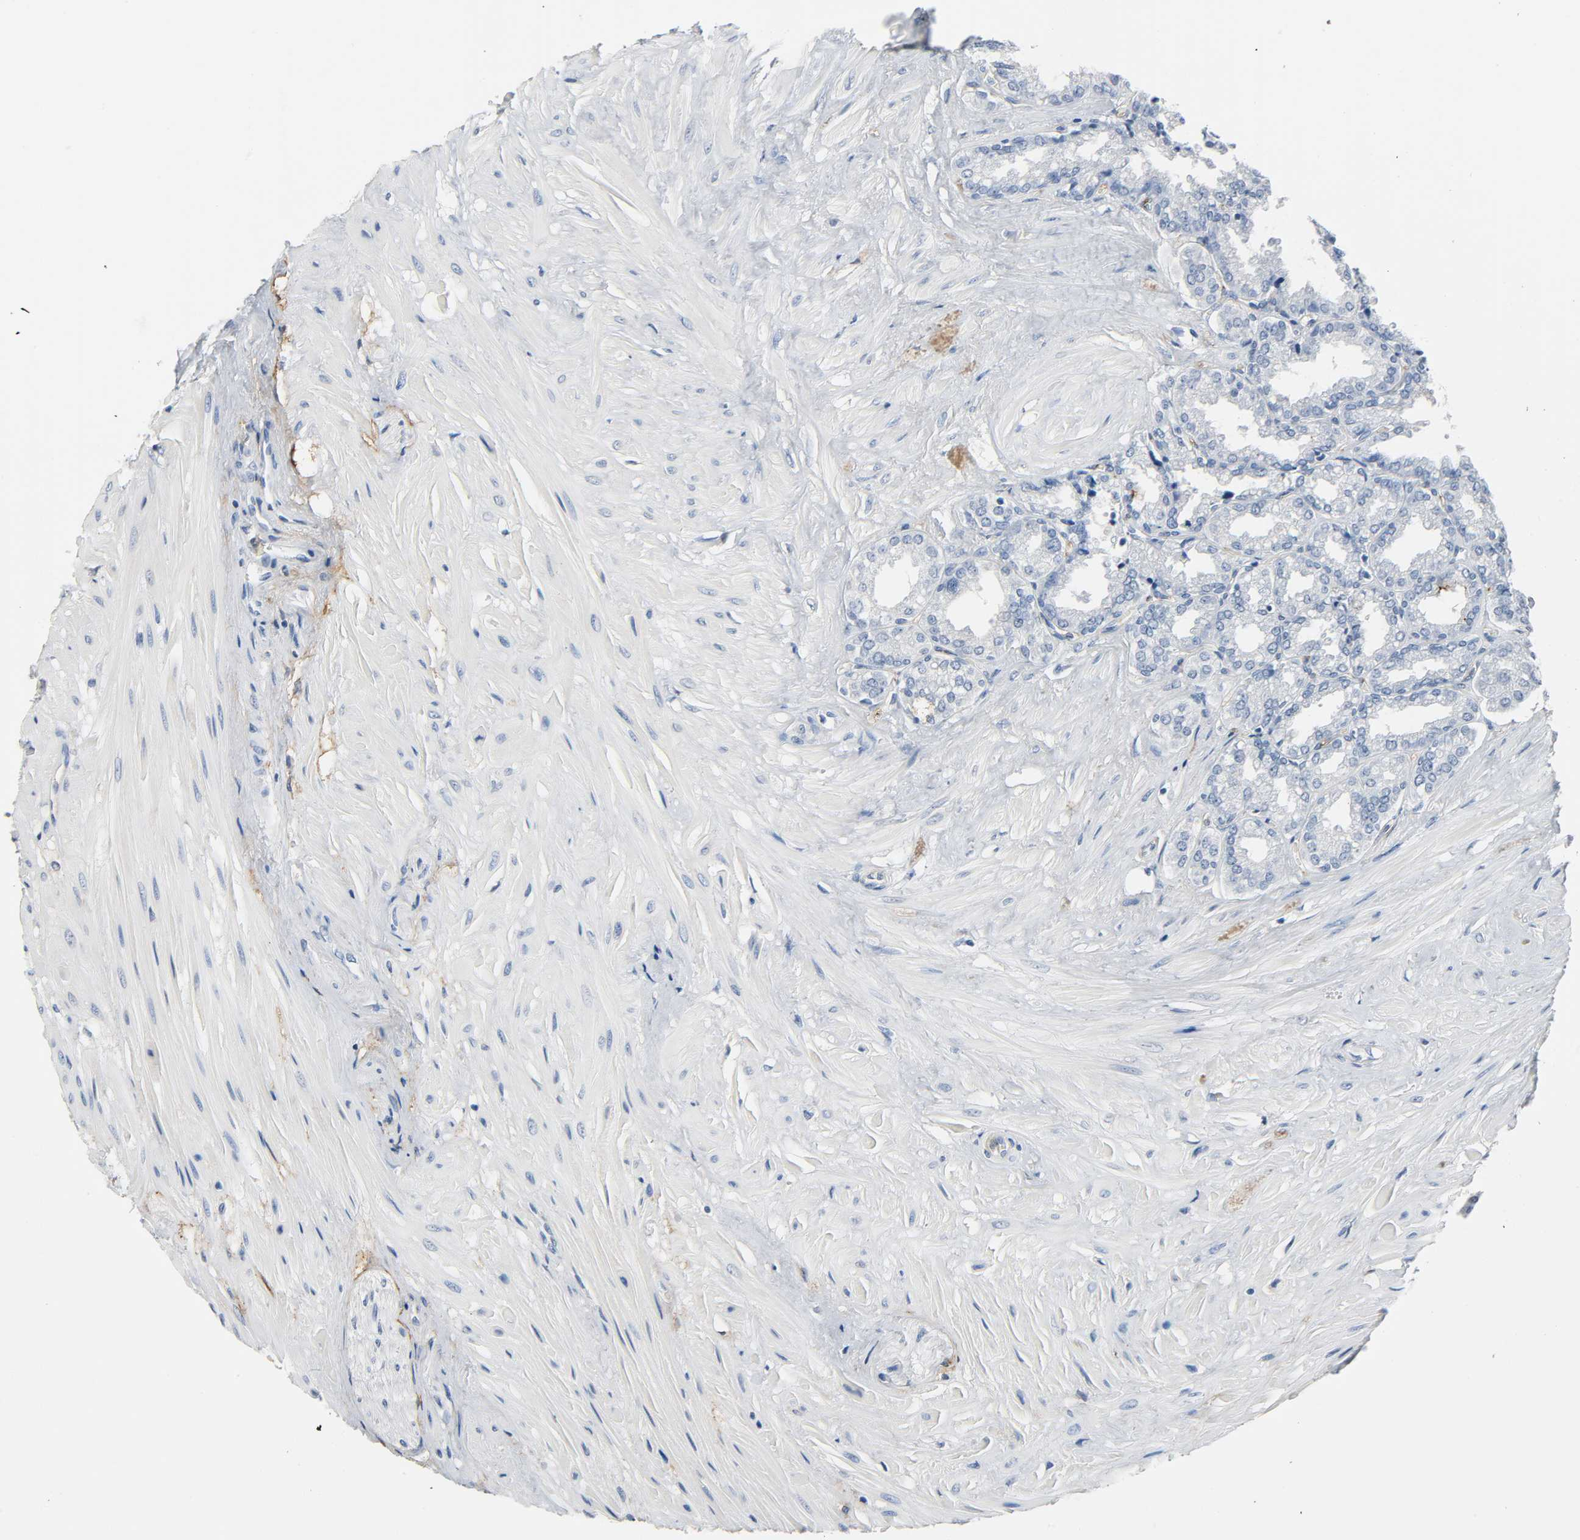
{"staining": {"intensity": "moderate", "quantity": "25%-75%", "location": "cytoplasmic/membranous"}, "tissue": "seminal vesicle", "cell_type": "Glandular cells", "image_type": "normal", "snomed": [{"axis": "morphology", "description": "Normal tissue, NOS"}, {"axis": "topography", "description": "Seminal veicle"}], "caption": "Benign seminal vesicle demonstrates moderate cytoplasmic/membranous expression in about 25%-75% of glandular cells.", "gene": "ANPEP", "patient": {"sex": "male", "age": 46}}